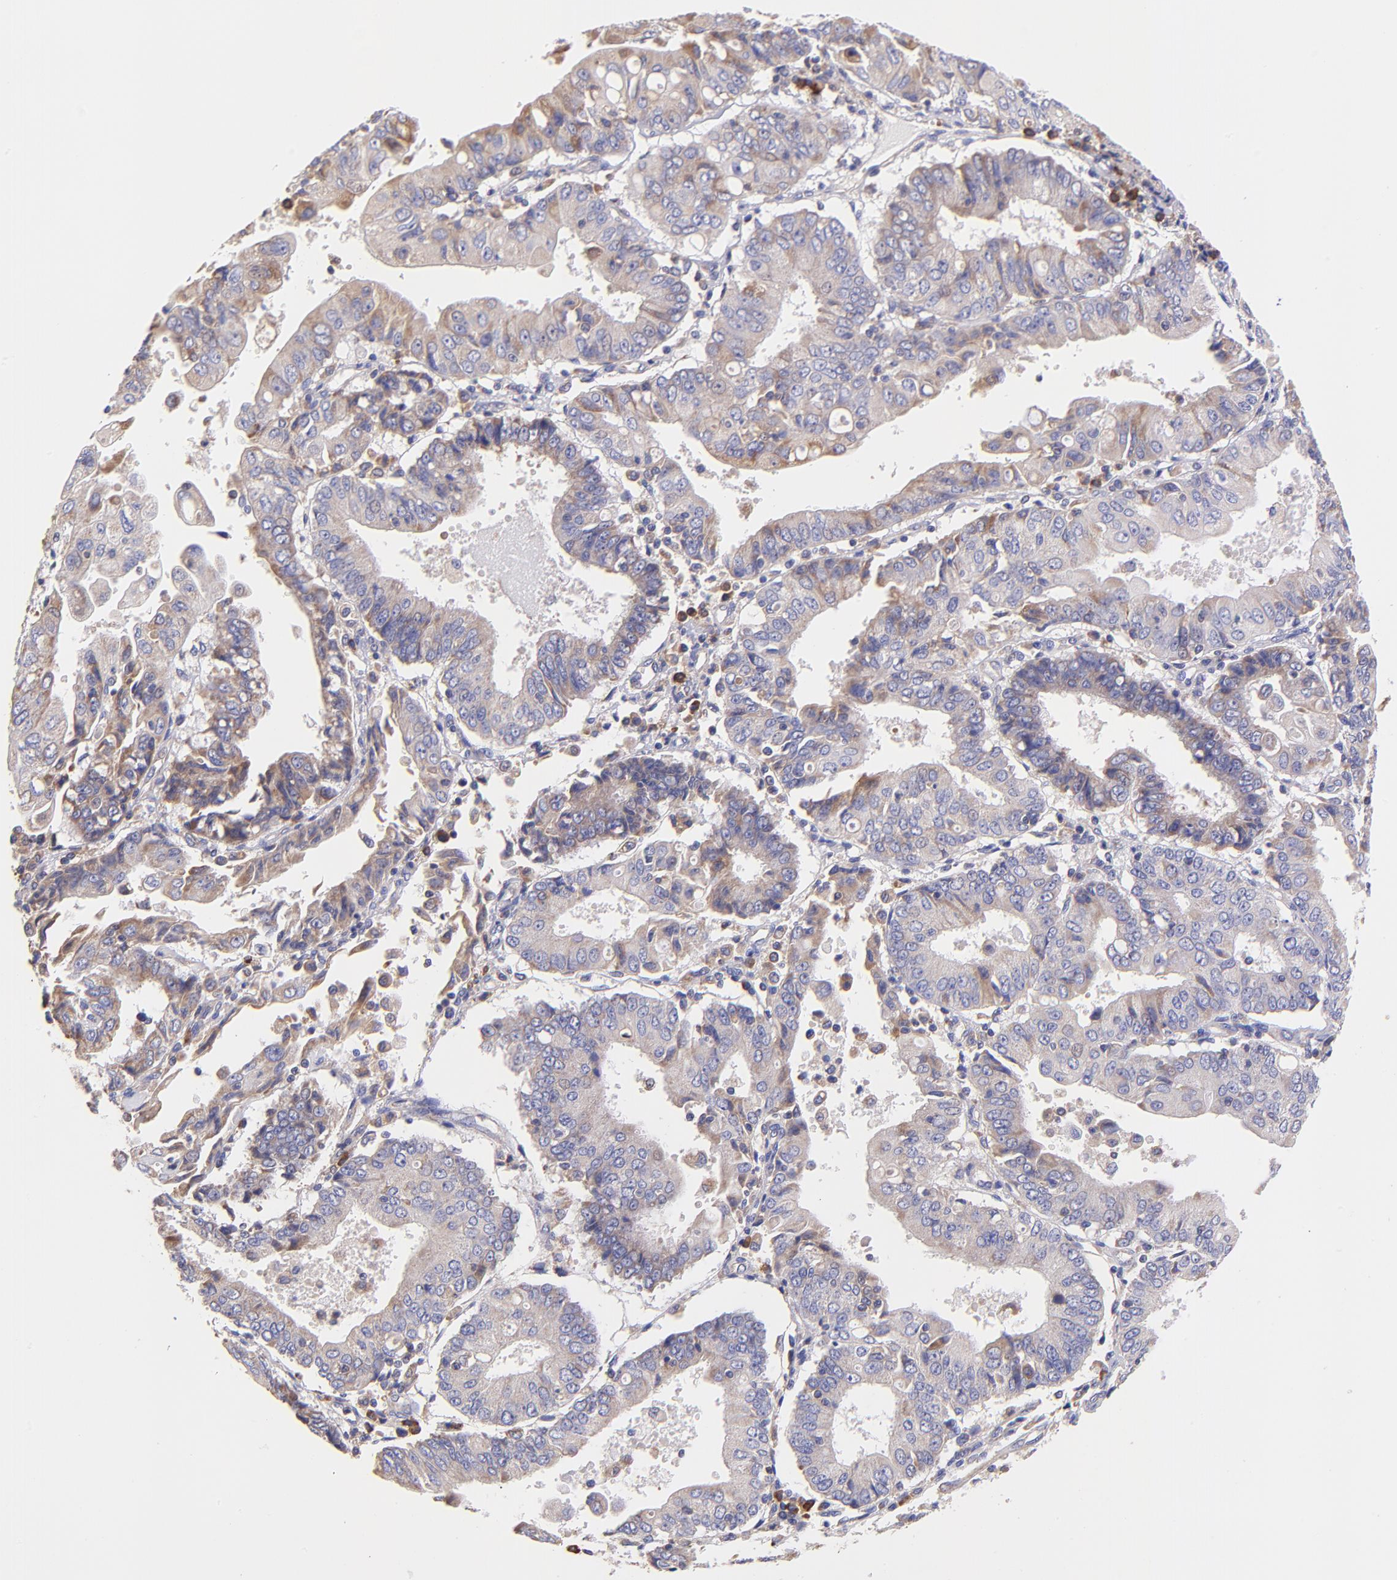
{"staining": {"intensity": "weak", "quantity": ">75%", "location": "cytoplasmic/membranous"}, "tissue": "endometrial cancer", "cell_type": "Tumor cells", "image_type": "cancer", "snomed": [{"axis": "morphology", "description": "Adenocarcinoma, NOS"}, {"axis": "topography", "description": "Endometrium"}], "caption": "Endometrial cancer (adenocarcinoma) stained for a protein displays weak cytoplasmic/membranous positivity in tumor cells. (DAB = brown stain, brightfield microscopy at high magnification).", "gene": "PREX1", "patient": {"sex": "female", "age": 75}}